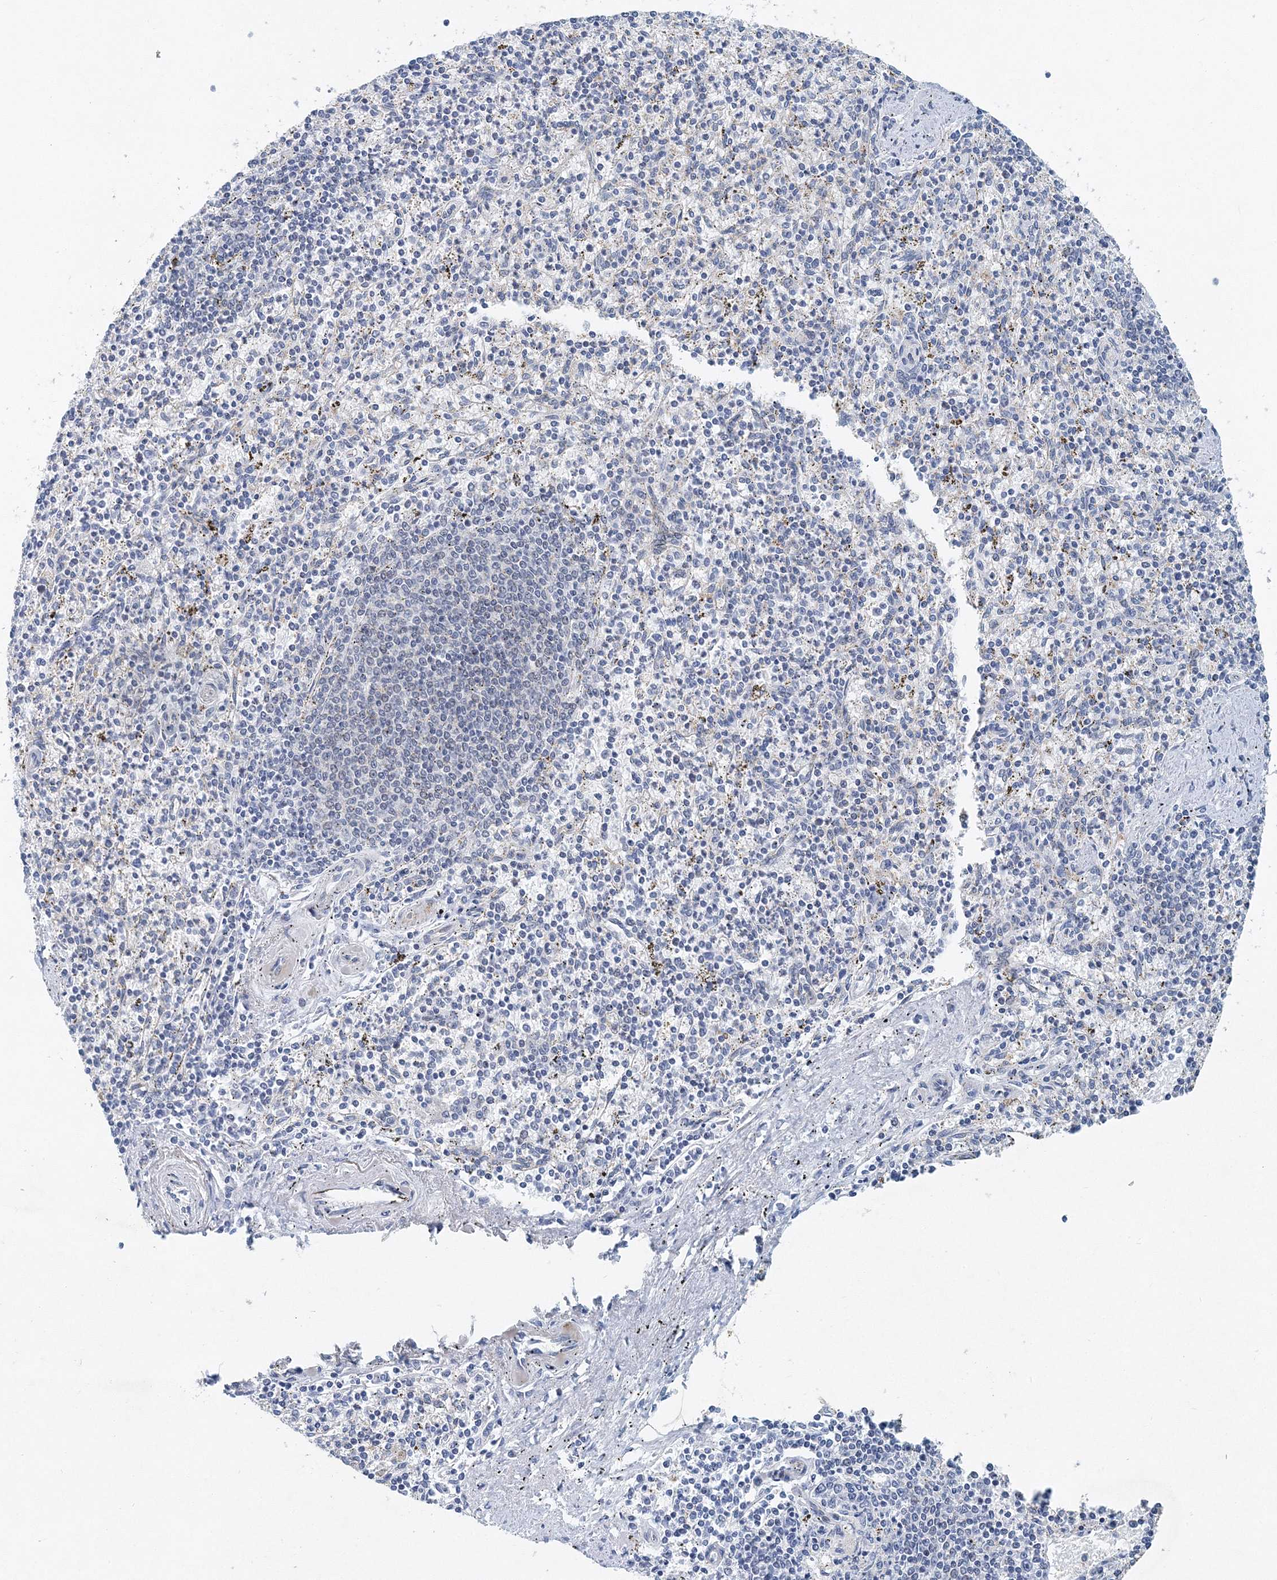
{"staining": {"intensity": "negative", "quantity": "none", "location": "none"}, "tissue": "spleen", "cell_type": "Cells in red pulp", "image_type": "normal", "snomed": [{"axis": "morphology", "description": "Normal tissue, NOS"}, {"axis": "topography", "description": "Spleen"}], "caption": "The photomicrograph reveals no staining of cells in red pulp in unremarkable spleen. (DAB immunohistochemistry (IHC) visualized using brightfield microscopy, high magnification).", "gene": "UIMC1", "patient": {"sex": "male", "age": 72}}